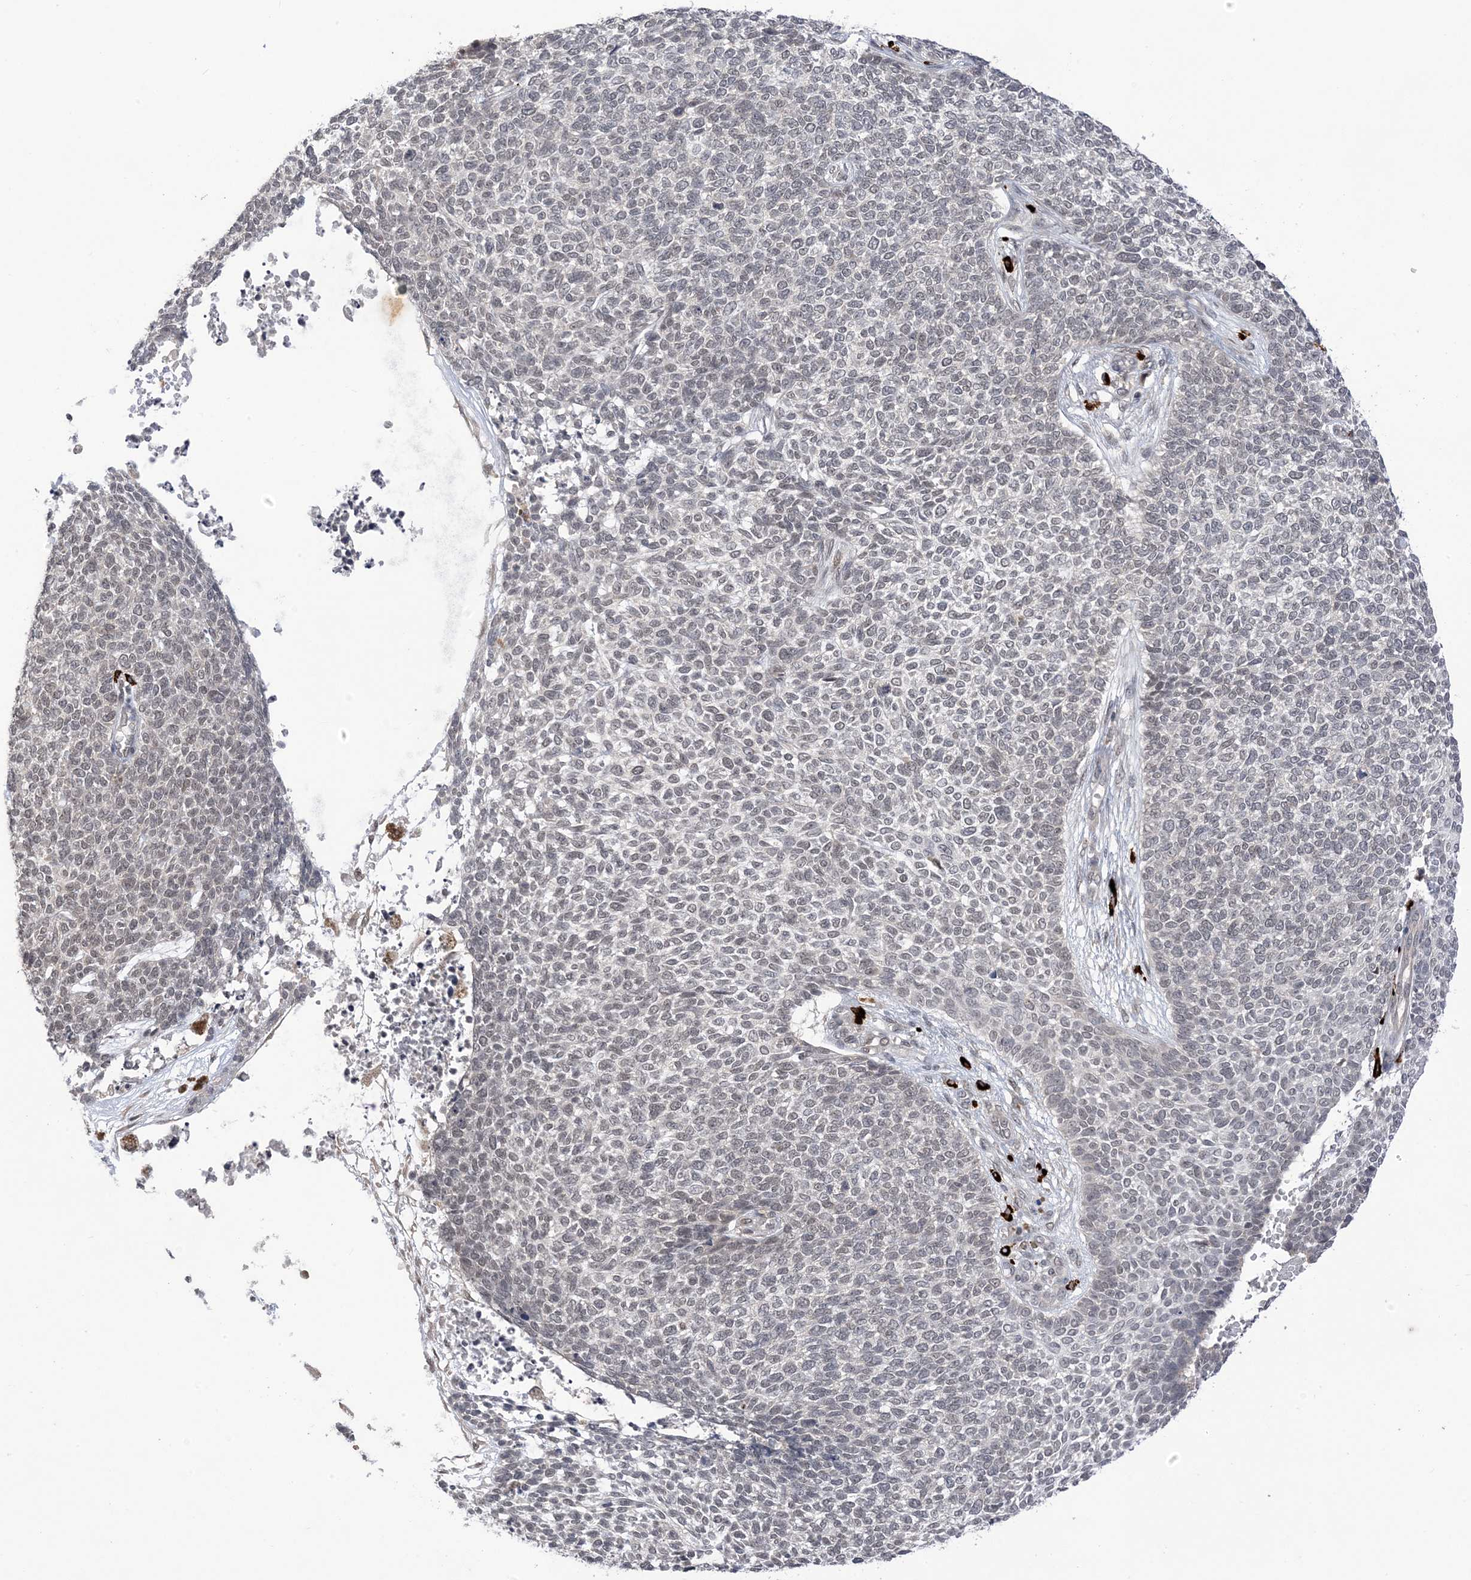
{"staining": {"intensity": "negative", "quantity": "none", "location": "none"}, "tissue": "skin cancer", "cell_type": "Tumor cells", "image_type": "cancer", "snomed": [{"axis": "morphology", "description": "Basal cell carcinoma"}, {"axis": "topography", "description": "Skin"}], "caption": "High power microscopy image of an immunohistochemistry (IHC) image of skin basal cell carcinoma, revealing no significant staining in tumor cells.", "gene": "RANBP9", "patient": {"sex": "female", "age": 84}}